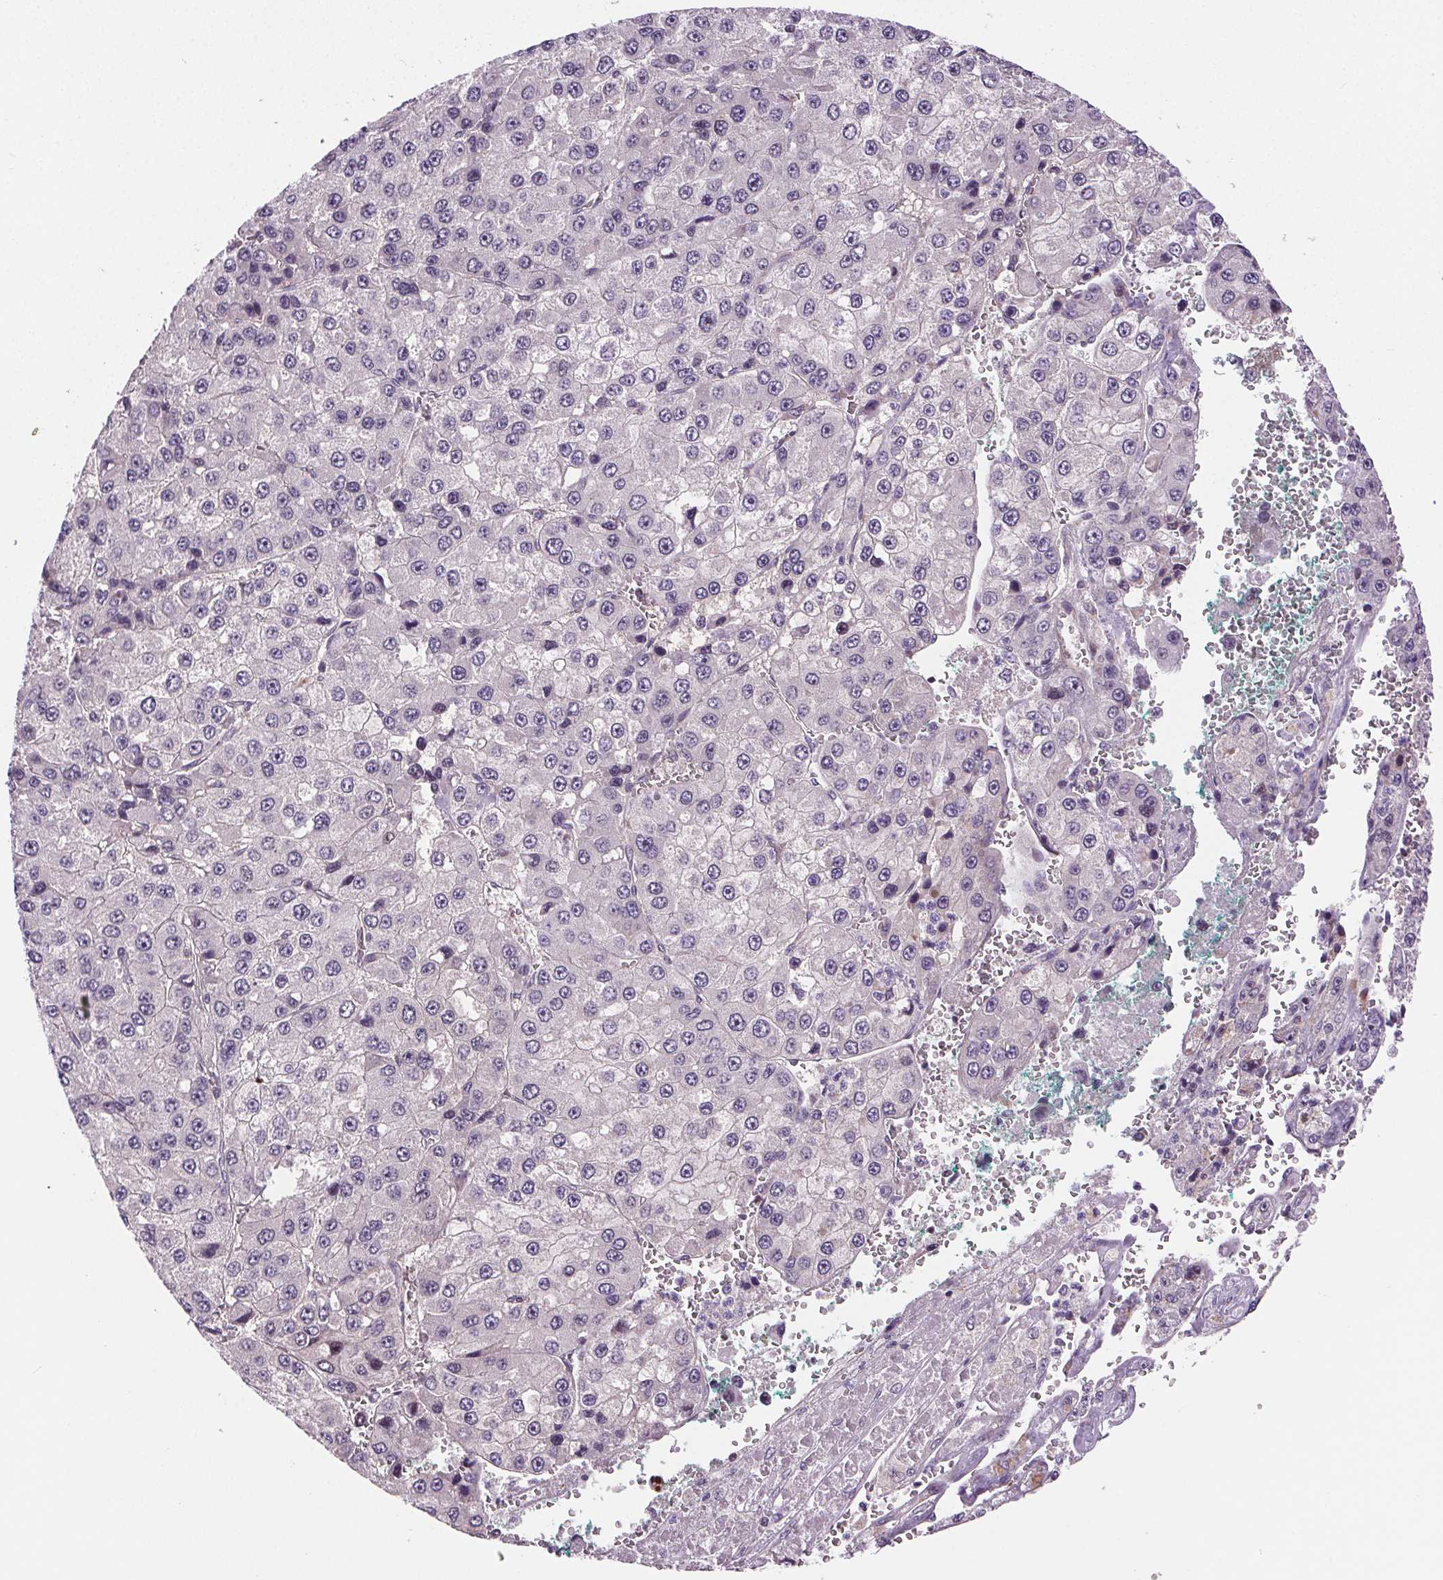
{"staining": {"intensity": "negative", "quantity": "none", "location": "none"}, "tissue": "liver cancer", "cell_type": "Tumor cells", "image_type": "cancer", "snomed": [{"axis": "morphology", "description": "Carcinoma, Hepatocellular, NOS"}, {"axis": "topography", "description": "Liver"}], "caption": "This is an IHC histopathology image of hepatocellular carcinoma (liver). There is no staining in tumor cells.", "gene": "SUCLA2", "patient": {"sex": "female", "age": 73}}